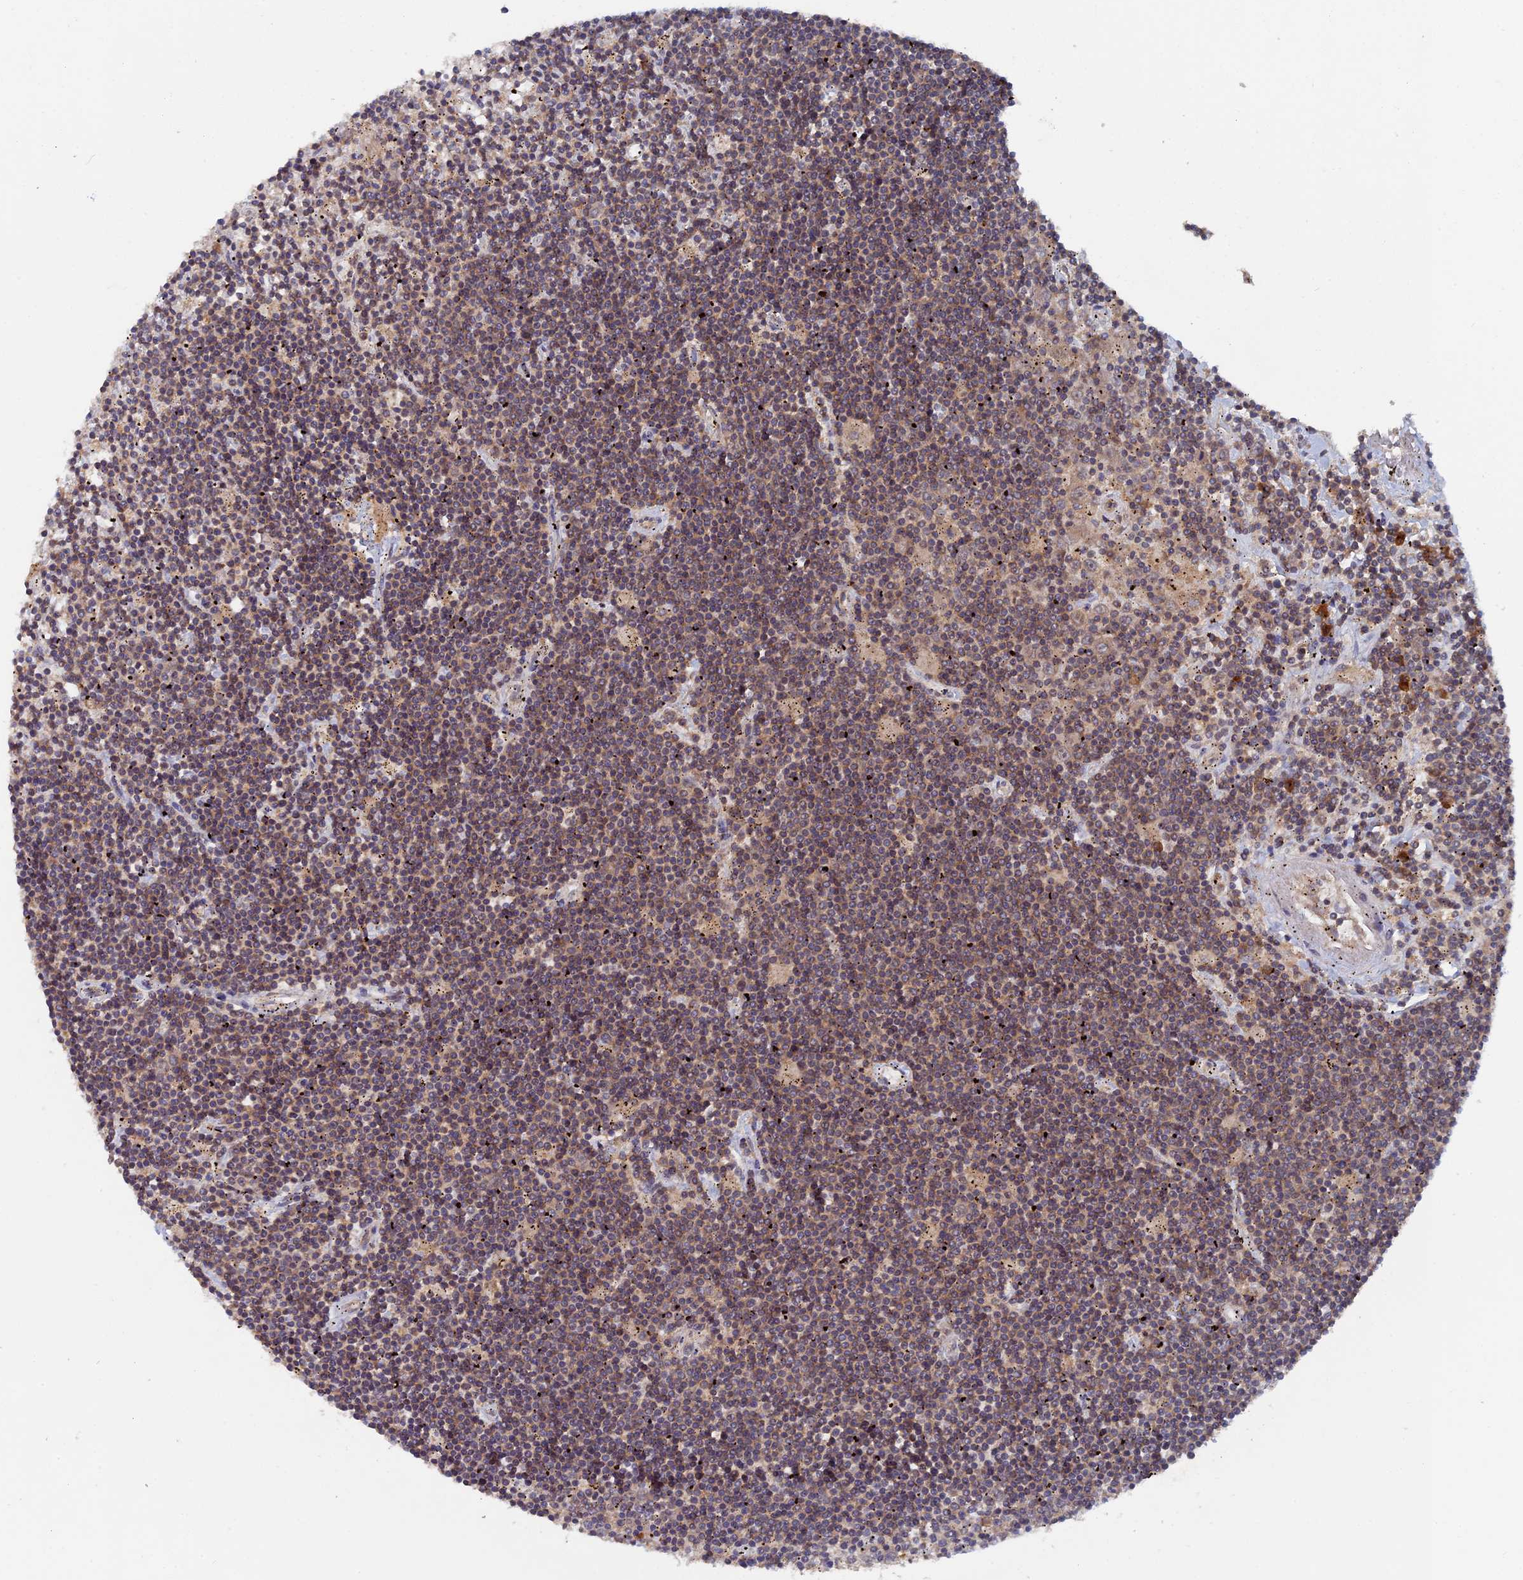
{"staining": {"intensity": "weak", "quantity": ">75%", "location": "cytoplasmic/membranous"}, "tissue": "lymphoma", "cell_type": "Tumor cells", "image_type": "cancer", "snomed": [{"axis": "morphology", "description": "Malignant lymphoma, non-Hodgkin's type, Low grade"}, {"axis": "topography", "description": "Spleen"}], "caption": "Immunohistochemical staining of human lymphoma shows low levels of weak cytoplasmic/membranous protein staining in approximately >75% of tumor cells.", "gene": "RAB15", "patient": {"sex": "male", "age": 76}}